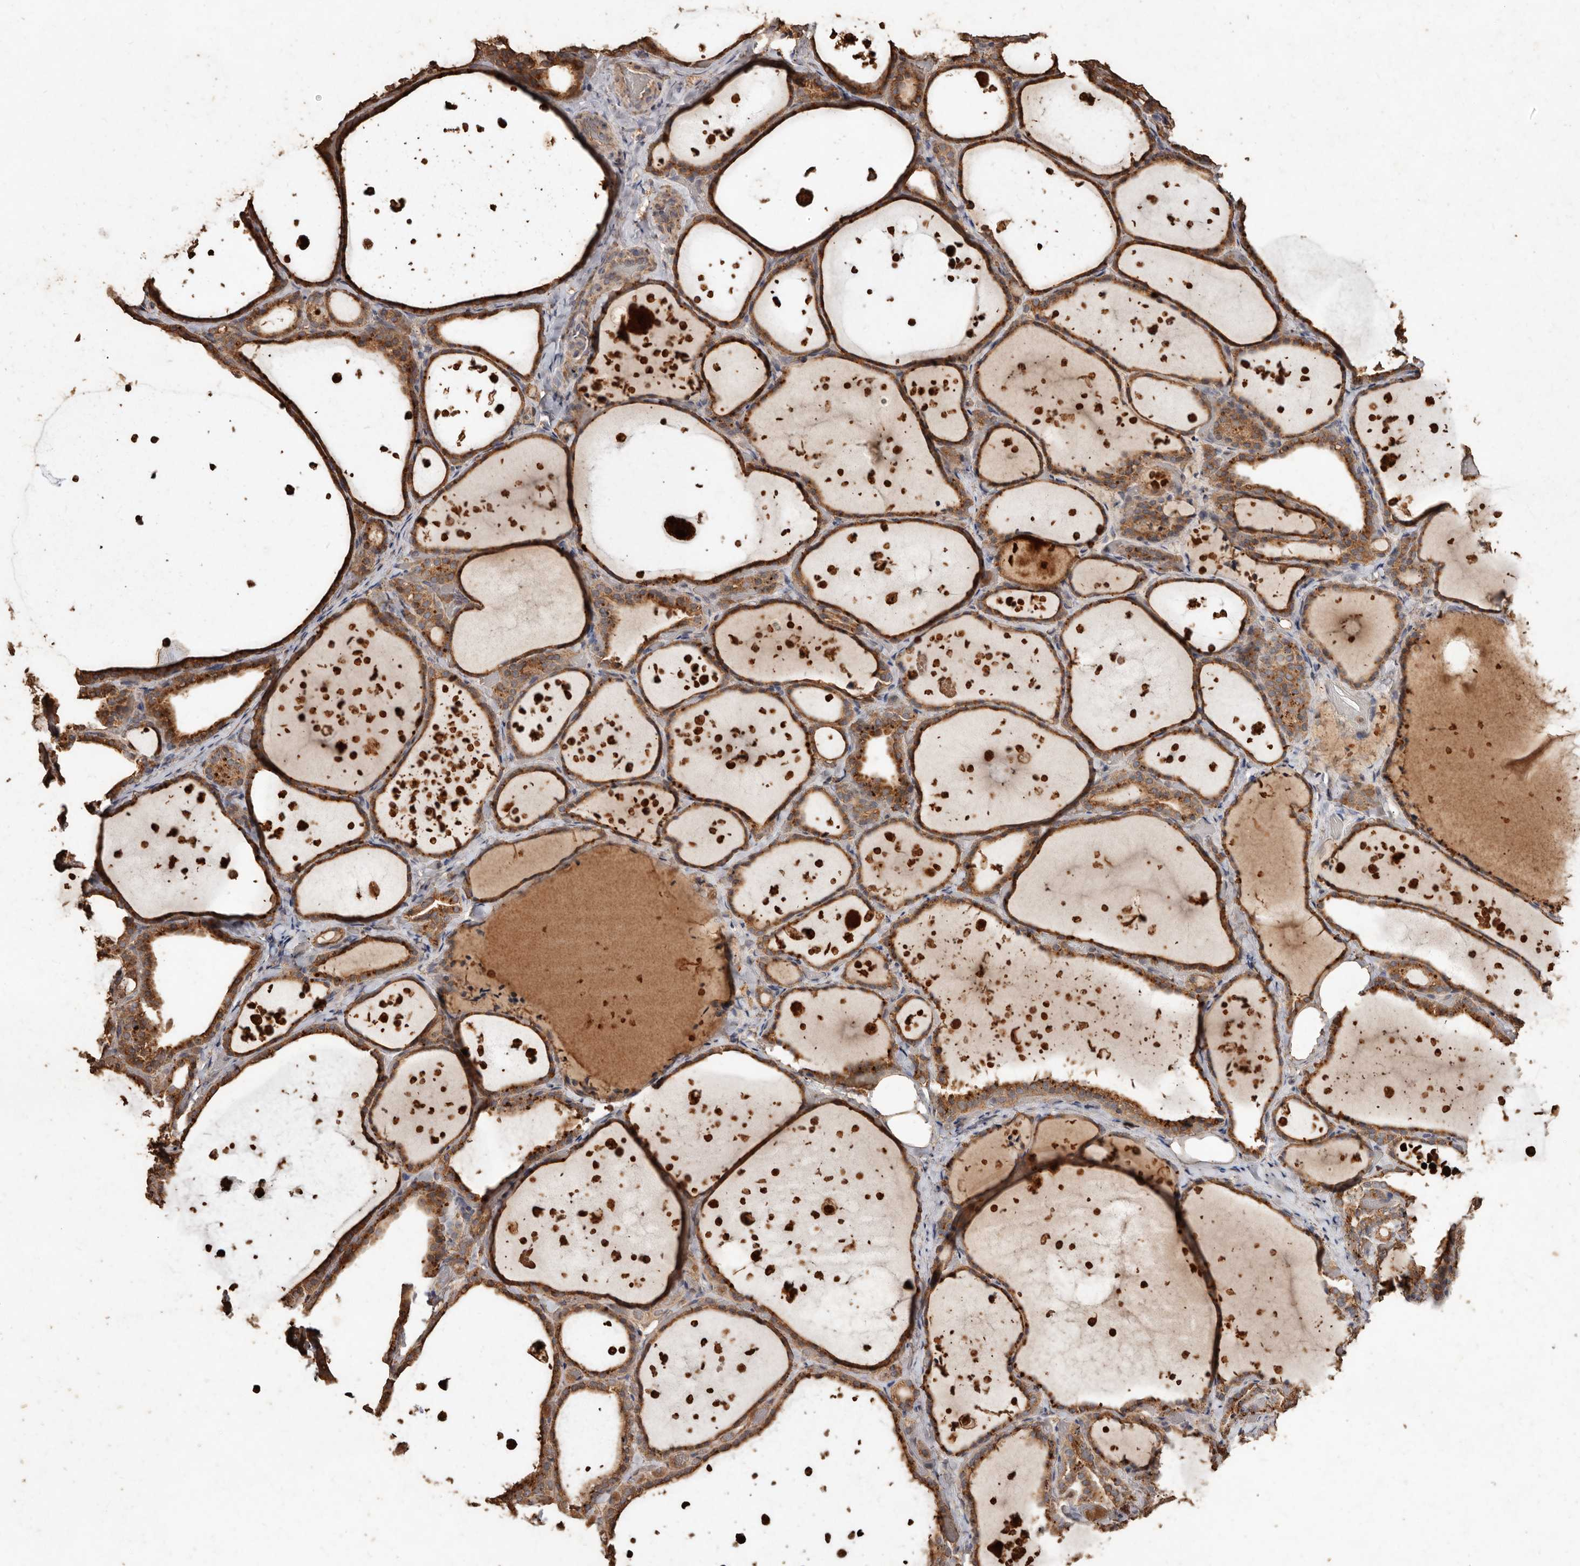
{"staining": {"intensity": "moderate", "quantity": ">75%", "location": "cytoplasmic/membranous"}, "tissue": "thyroid gland", "cell_type": "Glandular cells", "image_type": "normal", "snomed": [{"axis": "morphology", "description": "Normal tissue, NOS"}, {"axis": "topography", "description": "Thyroid gland"}], "caption": "Immunohistochemical staining of unremarkable human thyroid gland reveals >75% levels of moderate cytoplasmic/membranous protein staining in about >75% of glandular cells.", "gene": "FARS2", "patient": {"sex": "female", "age": 44}}